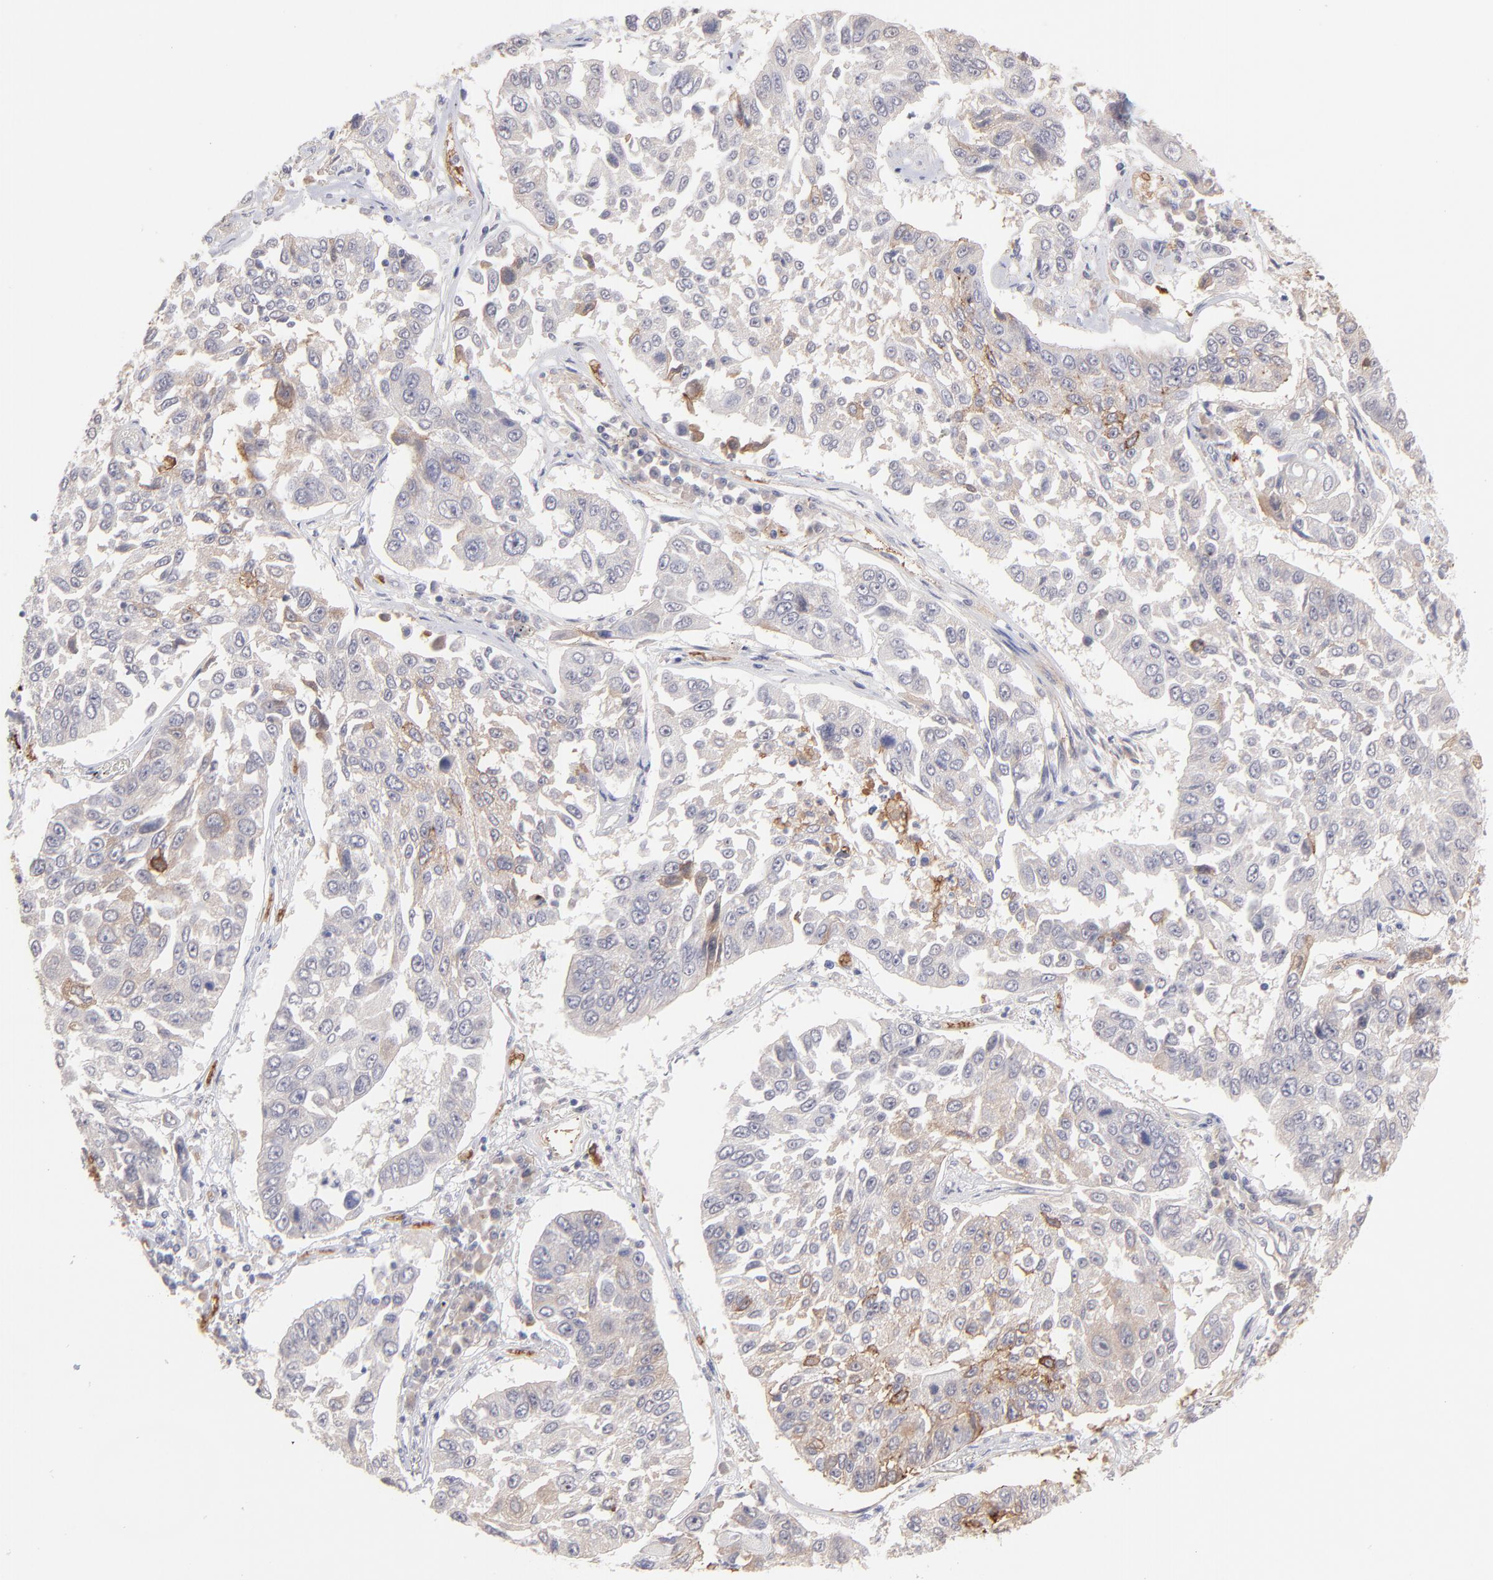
{"staining": {"intensity": "weak", "quantity": "<25%", "location": "cytoplasmic/membranous"}, "tissue": "lung cancer", "cell_type": "Tumor cells", "image_type": "cancer", "snomed": [{"axis": "morphology", "description": "Squamous cell carcinoma, NOS"}, {"axis": "topography", "description": "Lung"}], "caption": "Immunohistochemical staining of human squamous cell carcinoma (lung) shows no significant positivity in tumor cells.", "gene": "F13B", "patient": {"sex": "male", "age": 71}}